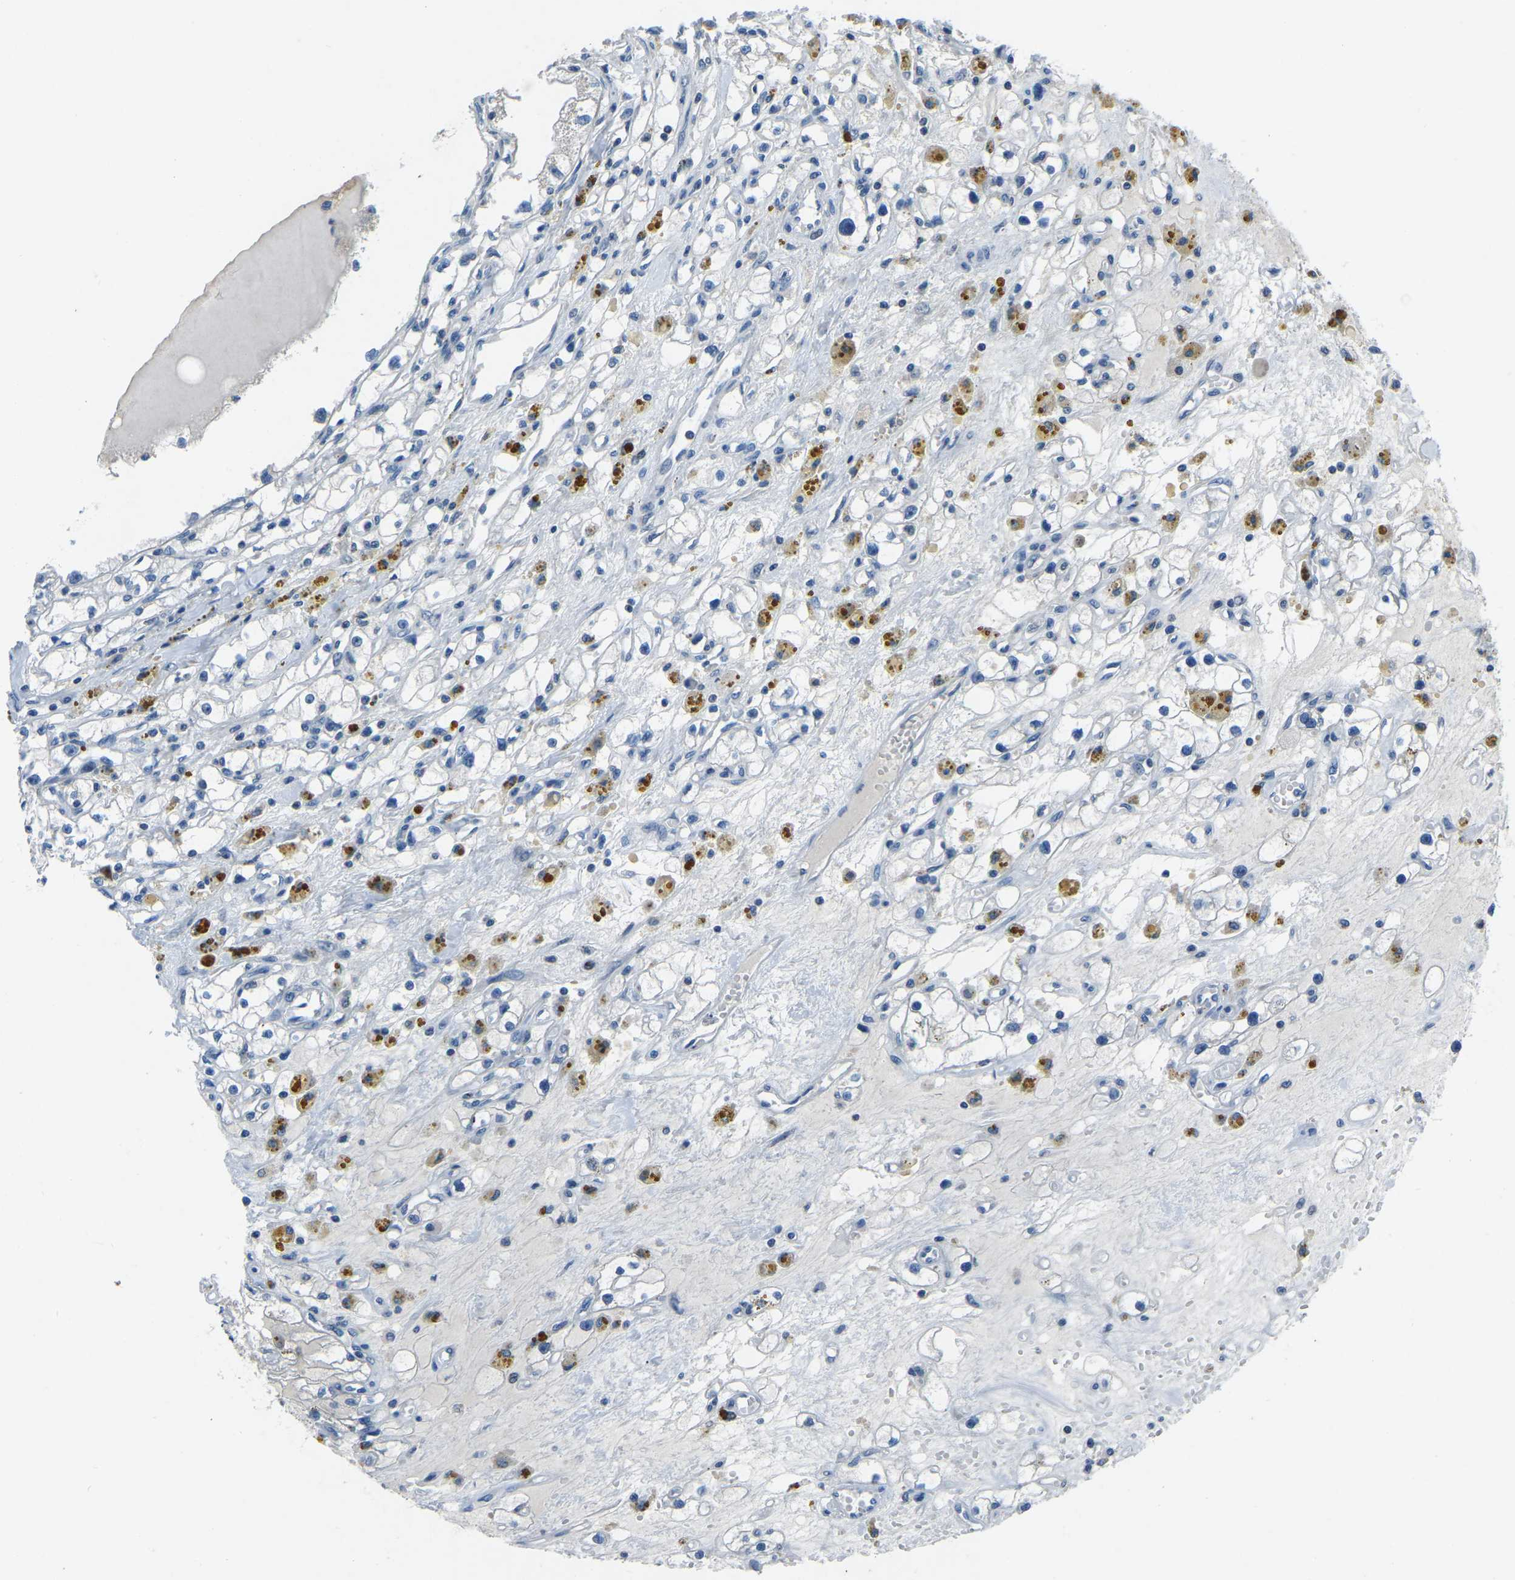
{"staining": {"intensity": "negative", "quantity": "none", "location": "none"}, "tissue": "renal cancer", "cell_type": "Tumor cells", "image_type": "cancer", "snomed": [{"axis": "morphology", "description": "Adenocarcinoma, NOS"}, {"axis": "topography", "description": "Kidney"}], "caption": "Renal cancer (adenocarcinoma) was stained to show a protein in brown. There is no significant positivity in tumor cells.", "gene": "XIRP1", "patient": {"sex": "male", "age": 56}}